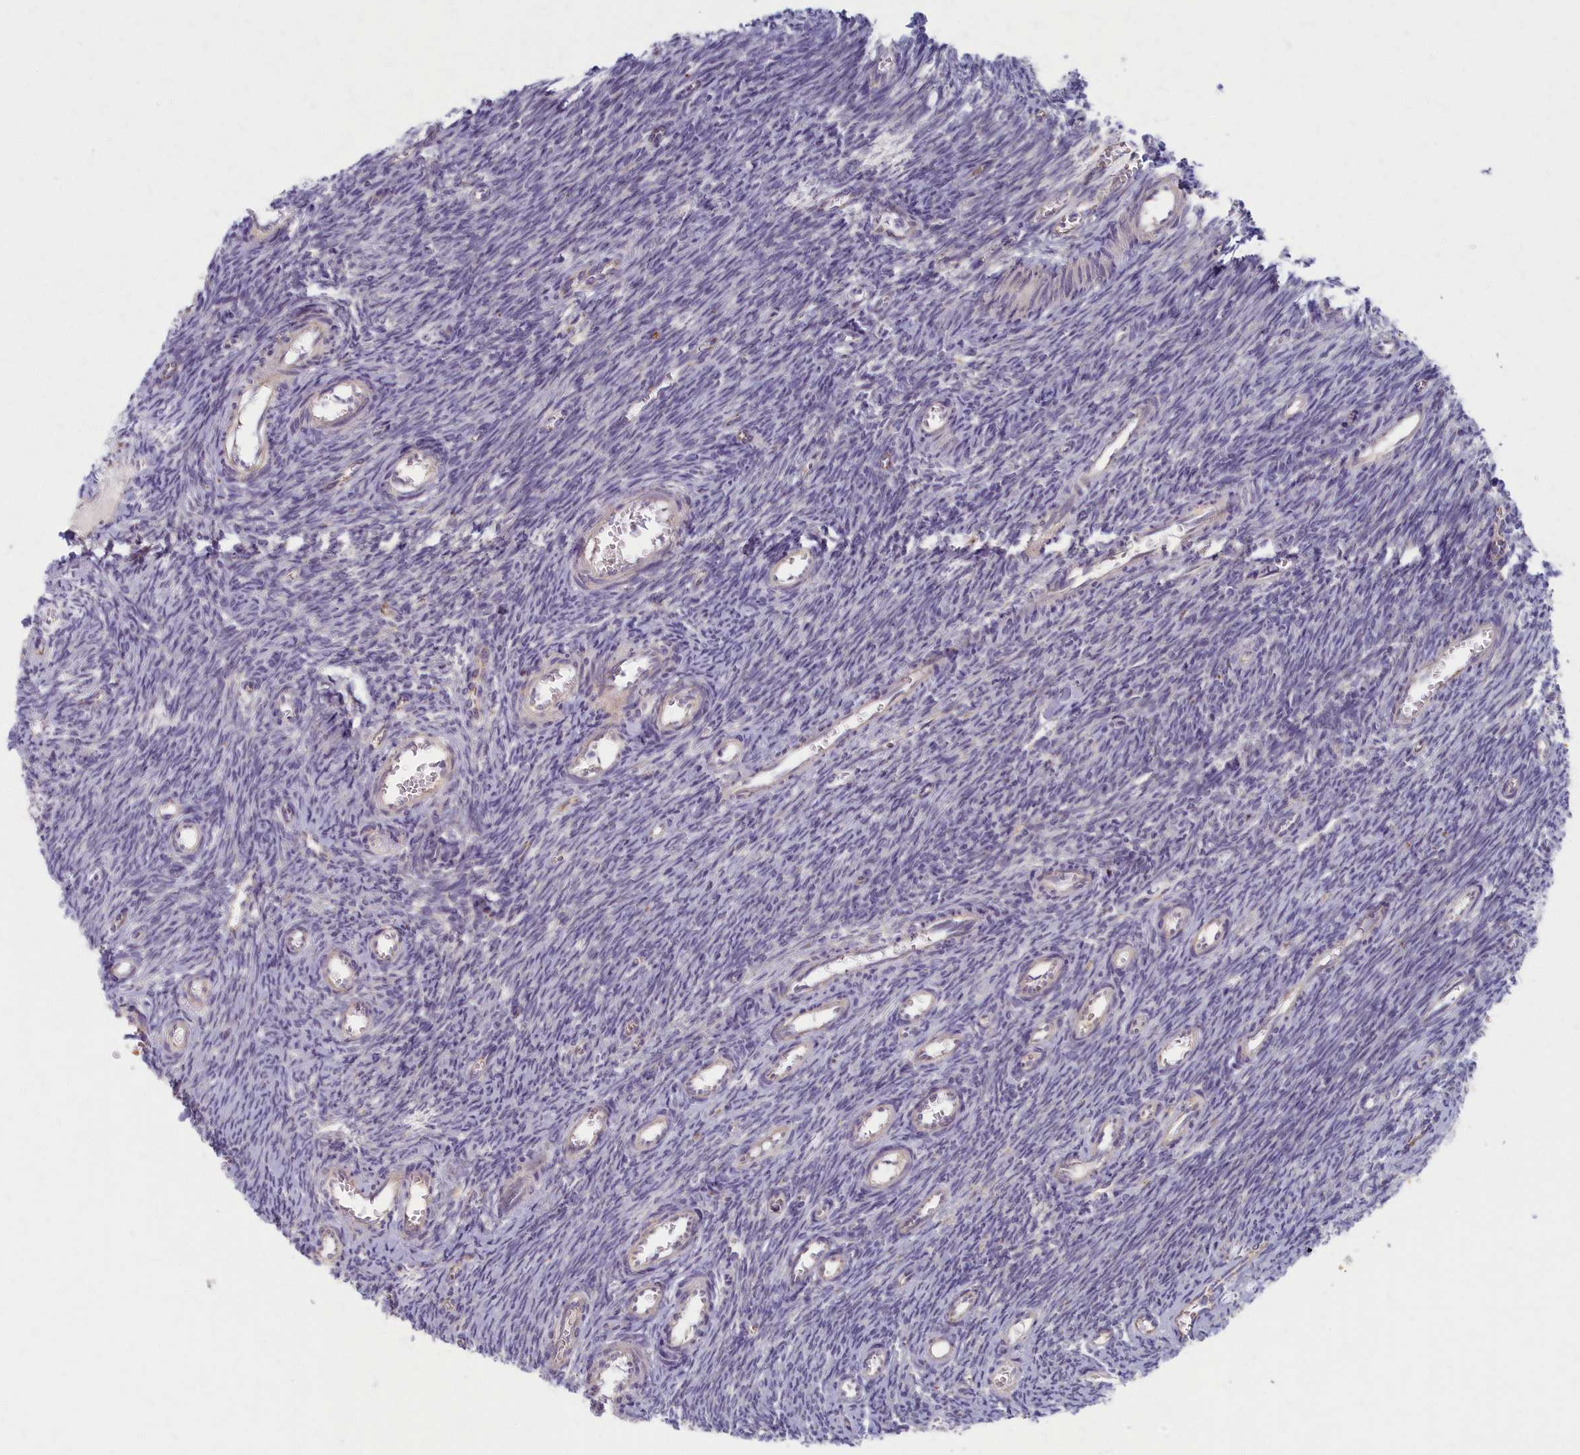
{"staining": {"intensity": "negative", "quantity": "none", "location": "none"}, "tissue": "ovary", "cell_type": "Ovarian stroma cells", "image_type": "normal", "snomed": [{"axis": "morphology", "description": "Normal tissue, NOS"}, {"axis": "topography", "description": "Ovary"}], "caption": "Immunohistochemical staining of normal human ovary displays no significant positivity in ovarian stroma cells. Nuclei are stained in blue.", "gene": "MRPS25", "patient": {"sex": "female", "age": 44}}